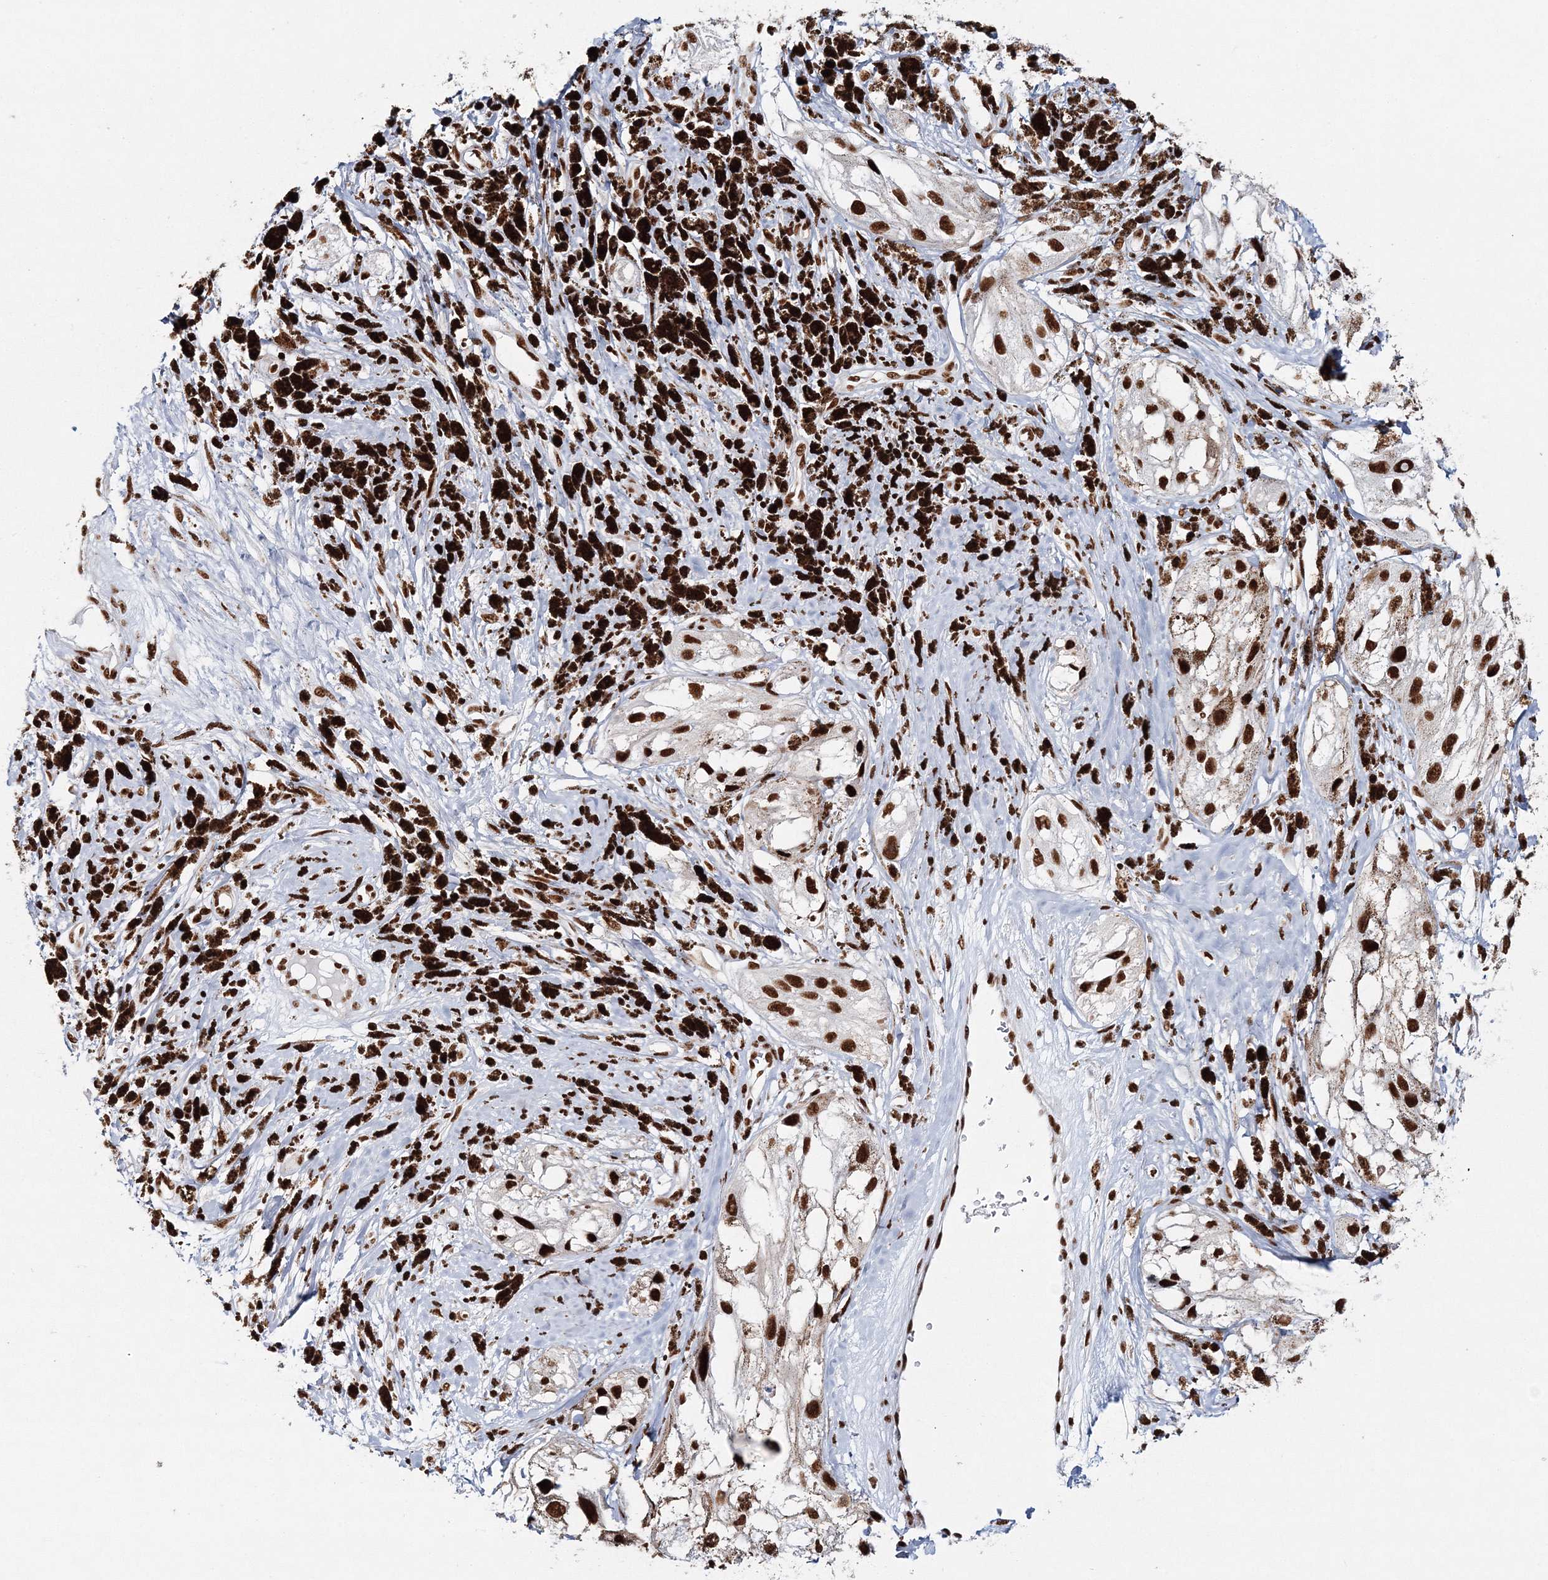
{"staining": {"intensity": "strong", "quantity": ">75%", "location": "nuclear"}, "tissue": "melanoma", "cell_type": "Tumor cells", "image_type": "cancer", "snomed": [{"axis": "morphology", "description": "Malignant melanoma, NOS"}, {"axis": "topography", "description": "Skin"}], "caption": "The photomicrograph displays staining of malignant melanoma, revealing strong nuclear protein positivity (brown color) within tumor cells.", "gene": "QRICH1", "patient": {"sex": "male", "age": 88}}